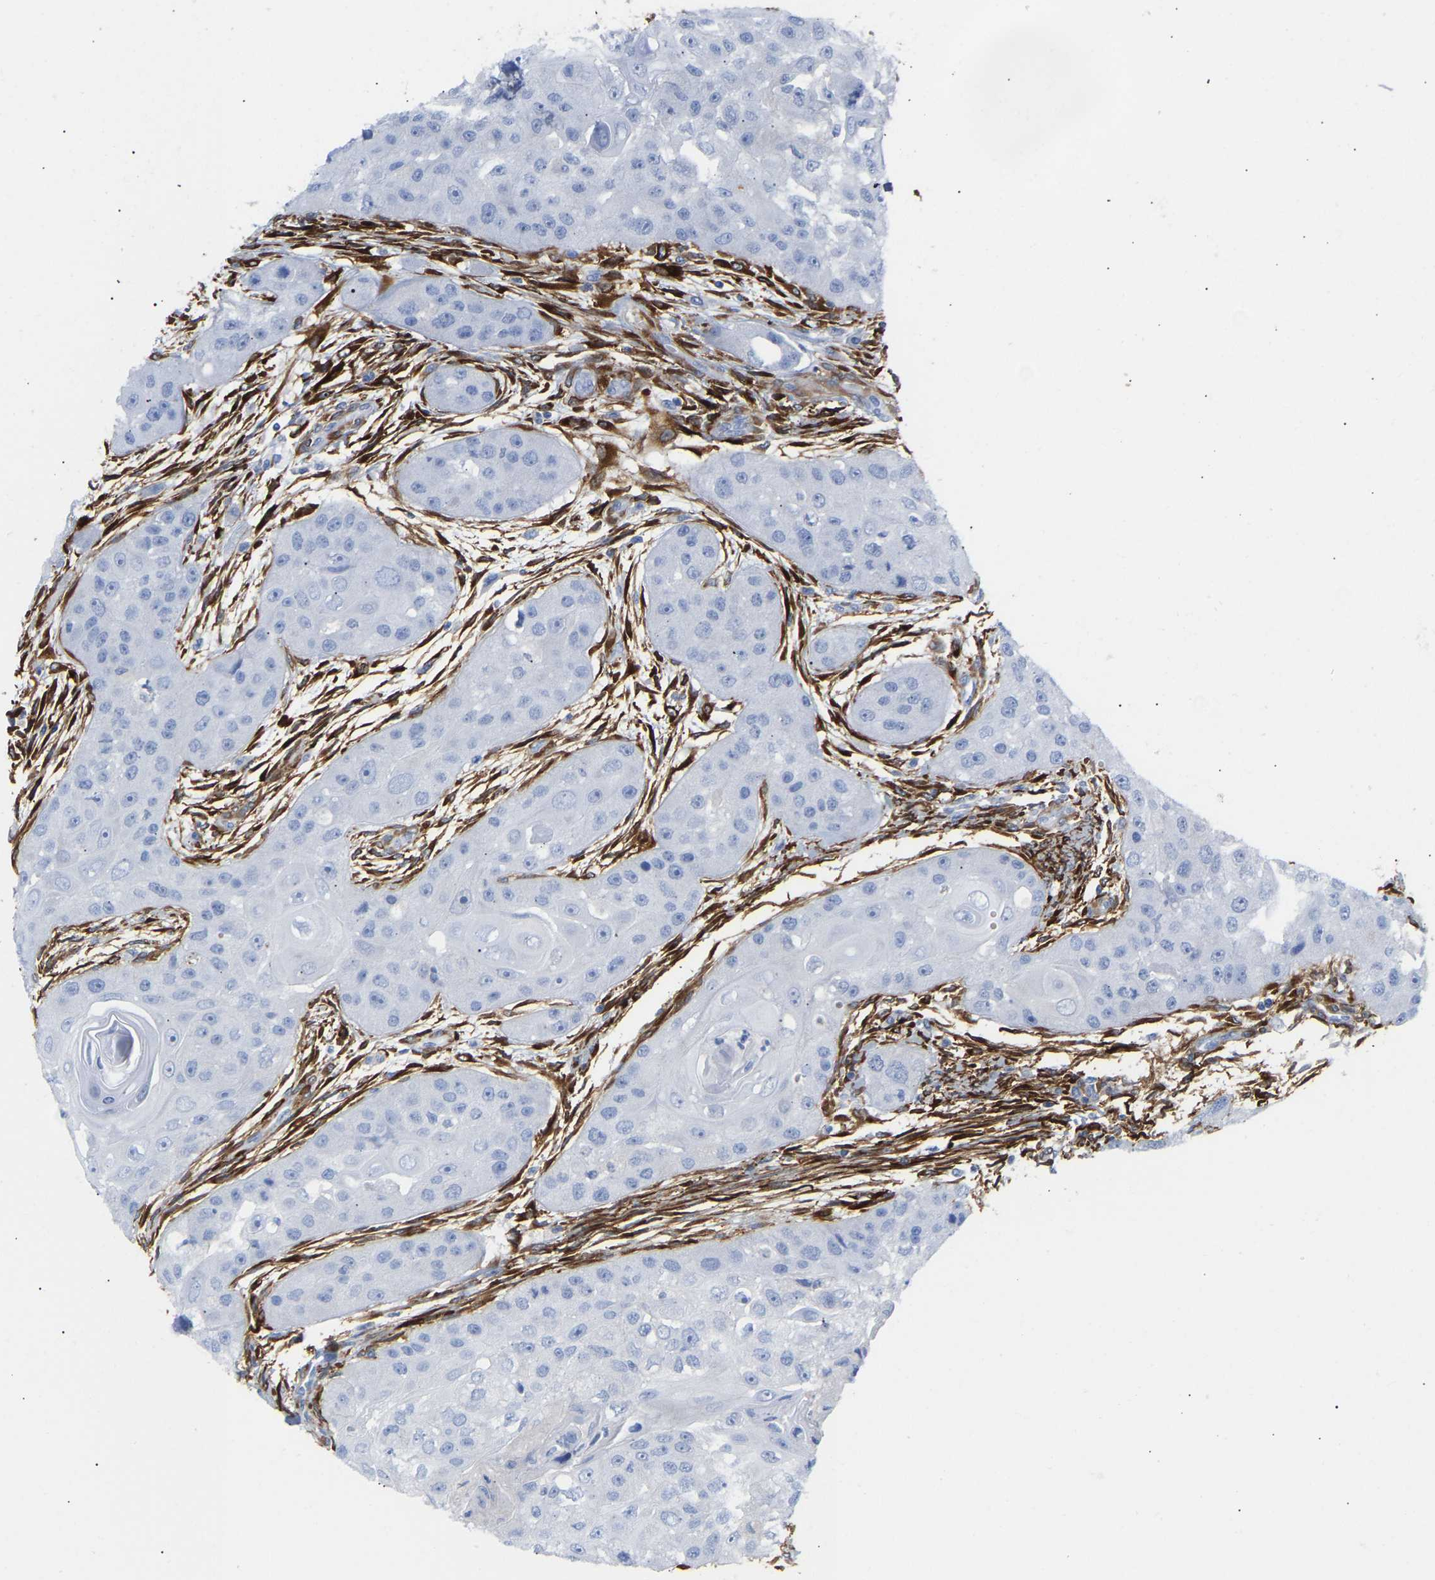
{"staining": {"intensity": "negative", "quantity": "none", "location": "none"}, "tissue": "head and neck cancer", "cell_type": "Tumor cells", "image_type": "cancer", "snomed": [{"axis": "morphology", "description": "Normal tissue, NOS"}, {"axis": "morphology", "description": "Squamous cell carcinoma, NOS"}, {"axis": "topography", "description": "Skeletal muscle"}, {"axis": "topography", "description": "Head-Neck"}], "caption": "Tumor cells show no significant protein positivity in head and neck cancer (squamous cell carcinoma).", "gene": "AMPH", "patient": {"sex": "male", "age": 51}}